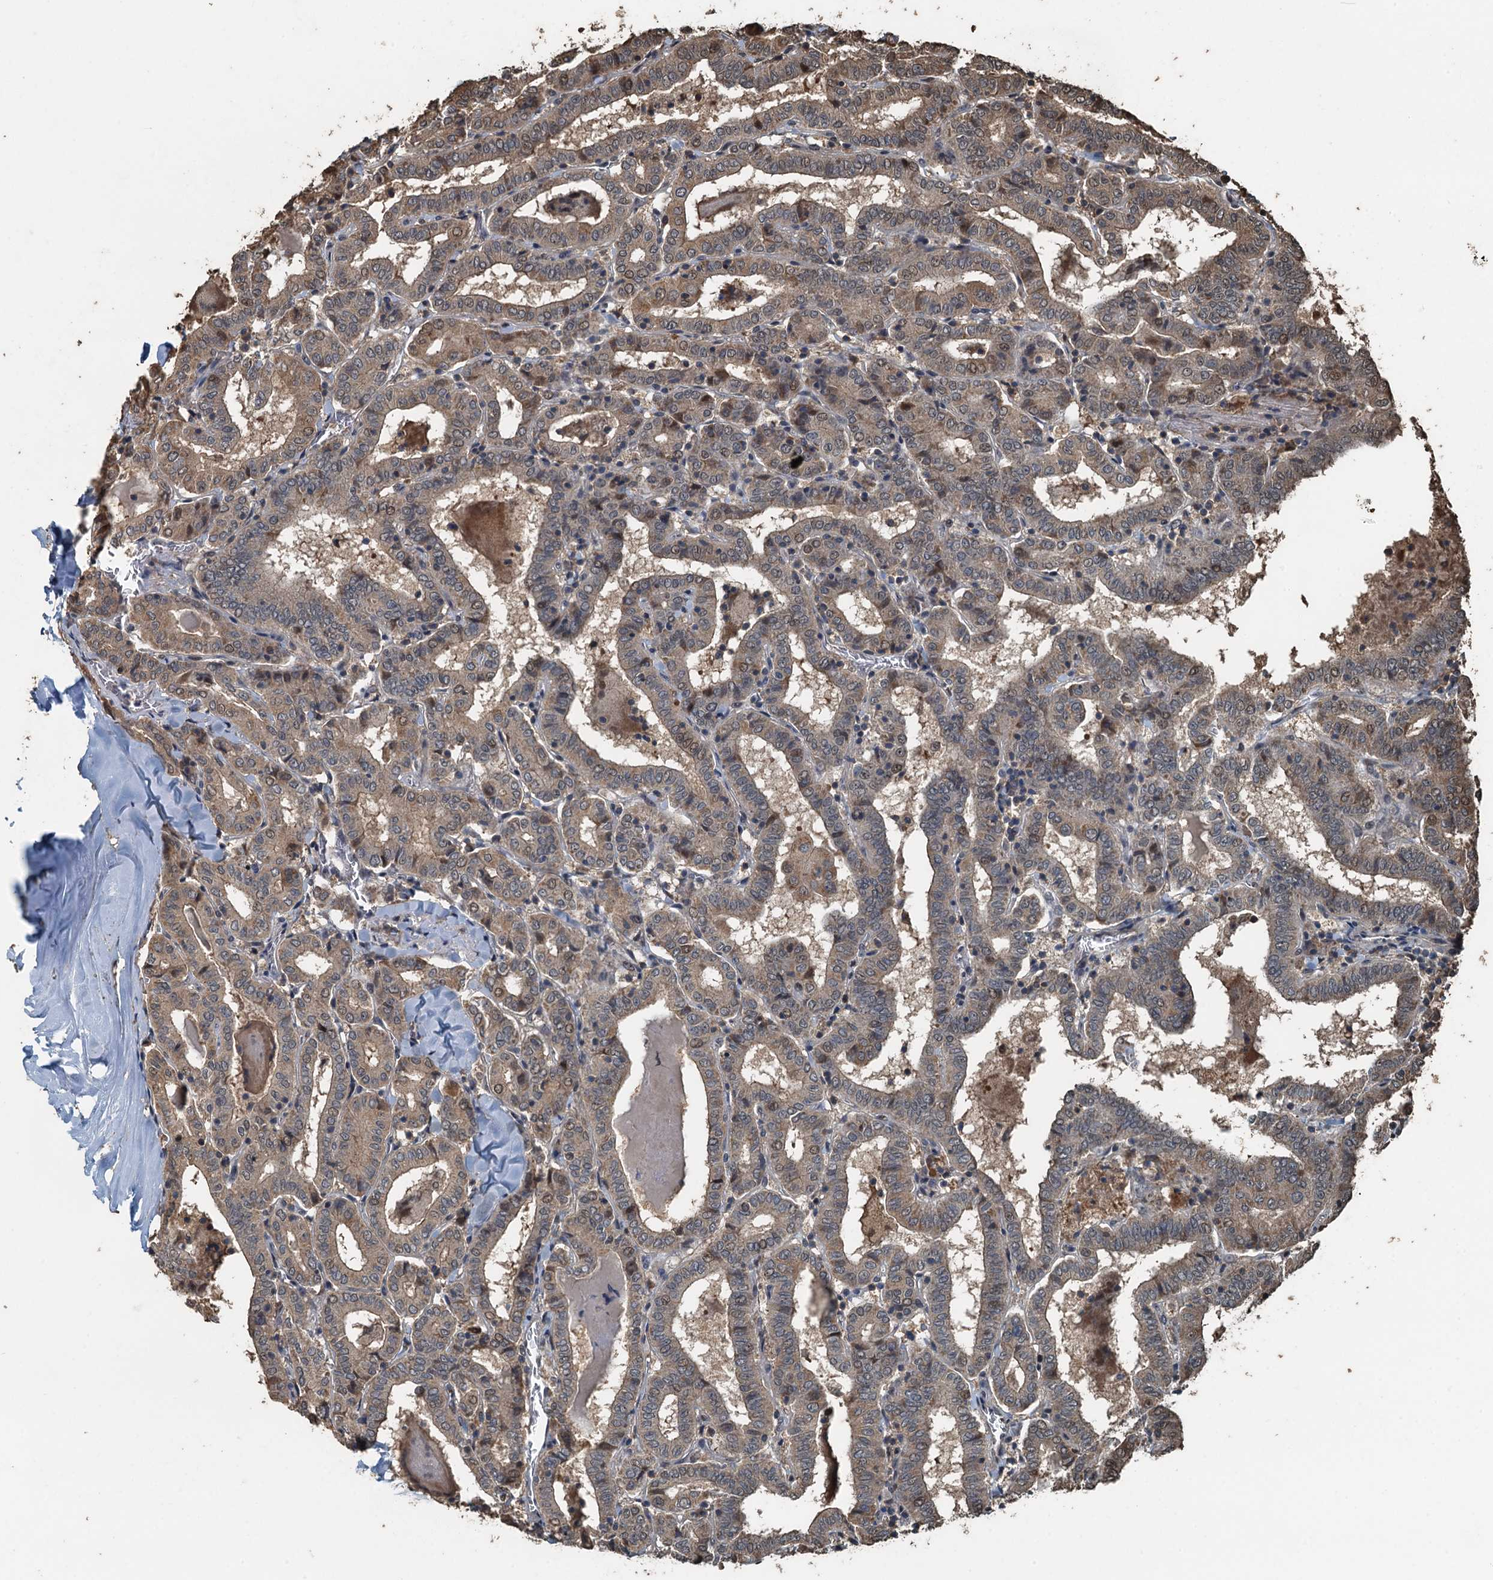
{"staining": {"intensity": "weak", "quantity": "<25%", "location": "cytoplasmic/membranous"}, "tissue": "thyroid cancer", "cell_type": "Tumor cells", "image_type": "cancer", "snomed": [{"axis": "morphology", "description": "Papillary adenocarcinoma, NOS"}, {"axis": "topography", "description": "Thyroid gland"}], "caption": "IHC micrograph of neoplastic tissue: human papillary adenocarcinoma (thyroid) stained with DAB (3,3'-diaminobenzidine) shows no significant protein staining in tumor cells.", "gene": "PIGN", "patient": {"sex": "female", "age": 72}}